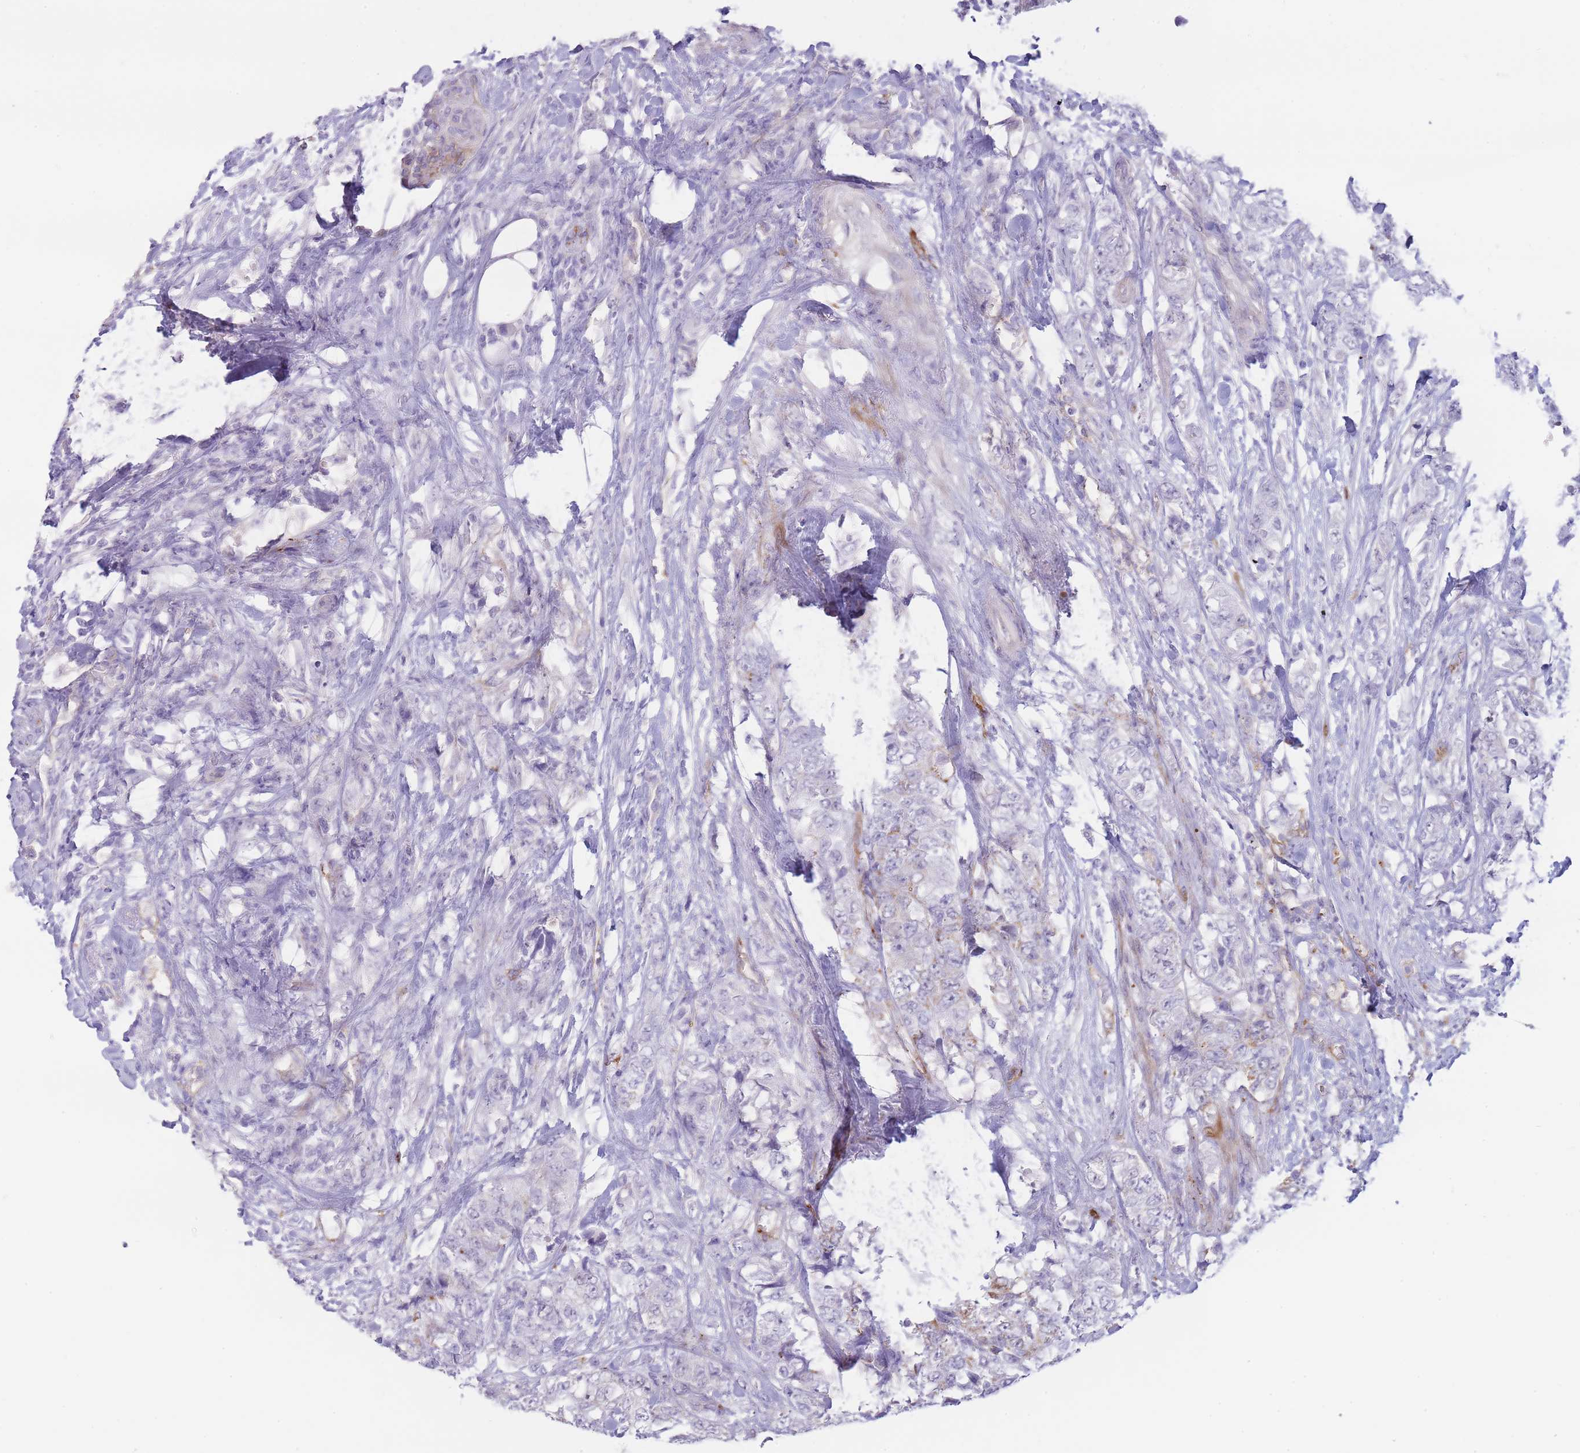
{"staining": {"intensity": "negative", "quantity": "none", "location": "none"}, "tissue": "urothelial cancer", "cell_type": "Tumor cells", "image_type": "cancer", "snomed": [{"axis": "morphology", "description": "Urothelial carcinoma, High grade"}, {"axis": "topography", "description": "Urinary bladder"}], "caption": "An image of urothelial cancer stained for a protein demonstrates no brown staining in tumor cells. Nuclei are stained in blue.", "gene": "UTP14A", "patient": {"sex": "female", "age": 78}}